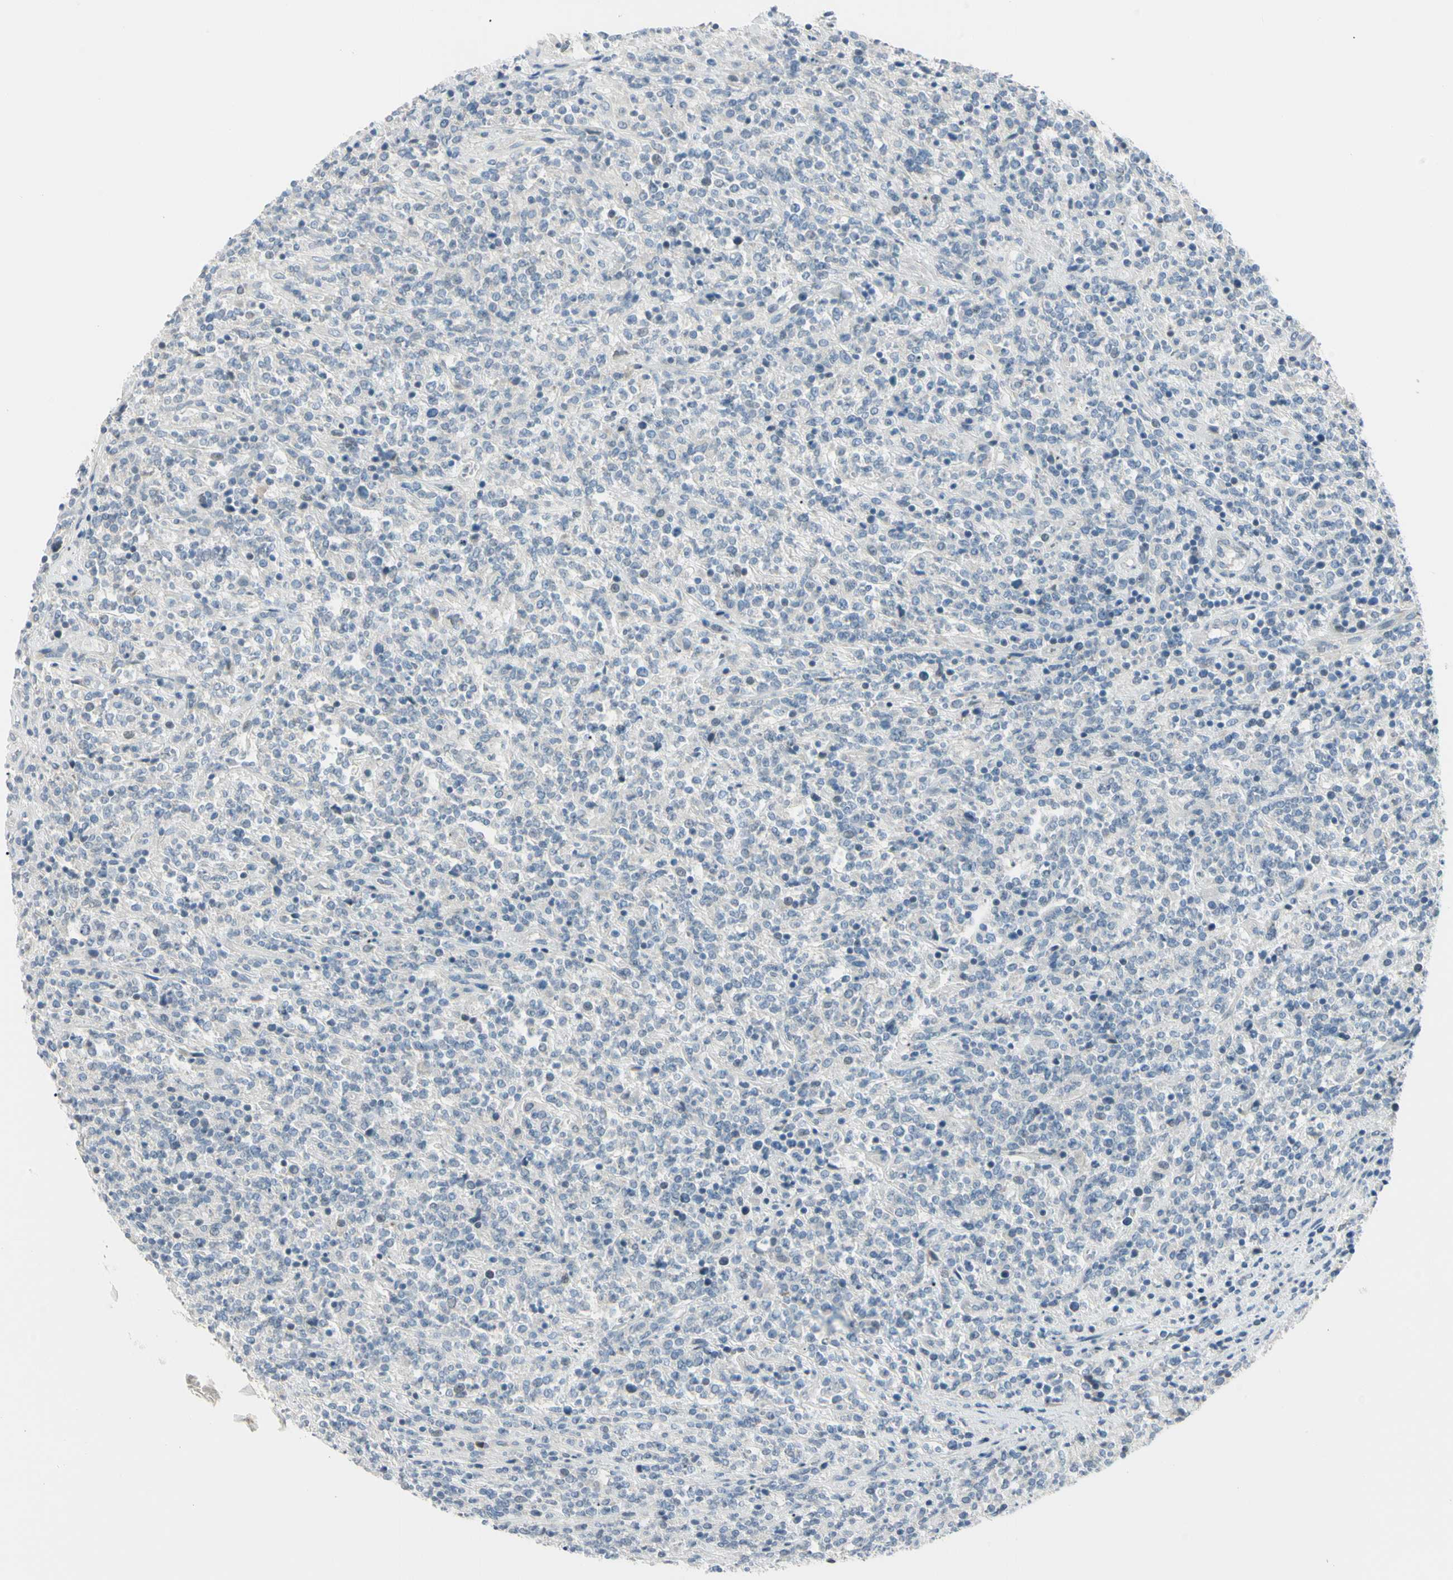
{"staining": {"intensity": "negative", "quantity": "none", "location": "none"}, "tissue": "lymphoma", "cell_type": "Tumor cells", "image_type": "cancer", "snomed": [{"axis": "morphology", "description": "Malignant lymphoma, non-Hodgkin's type, High grade"}, {"axis": "topography", "description": "Soft tissue"}], "caption": "The immunohistochemistry (IHC) image has no significant staining in tumor cells of malignant lymphoma, non-Hodgkin's type (high-grade) tissue.", "gene": "SLC6A15", "patient": {"sex": "male", "age": 18}}